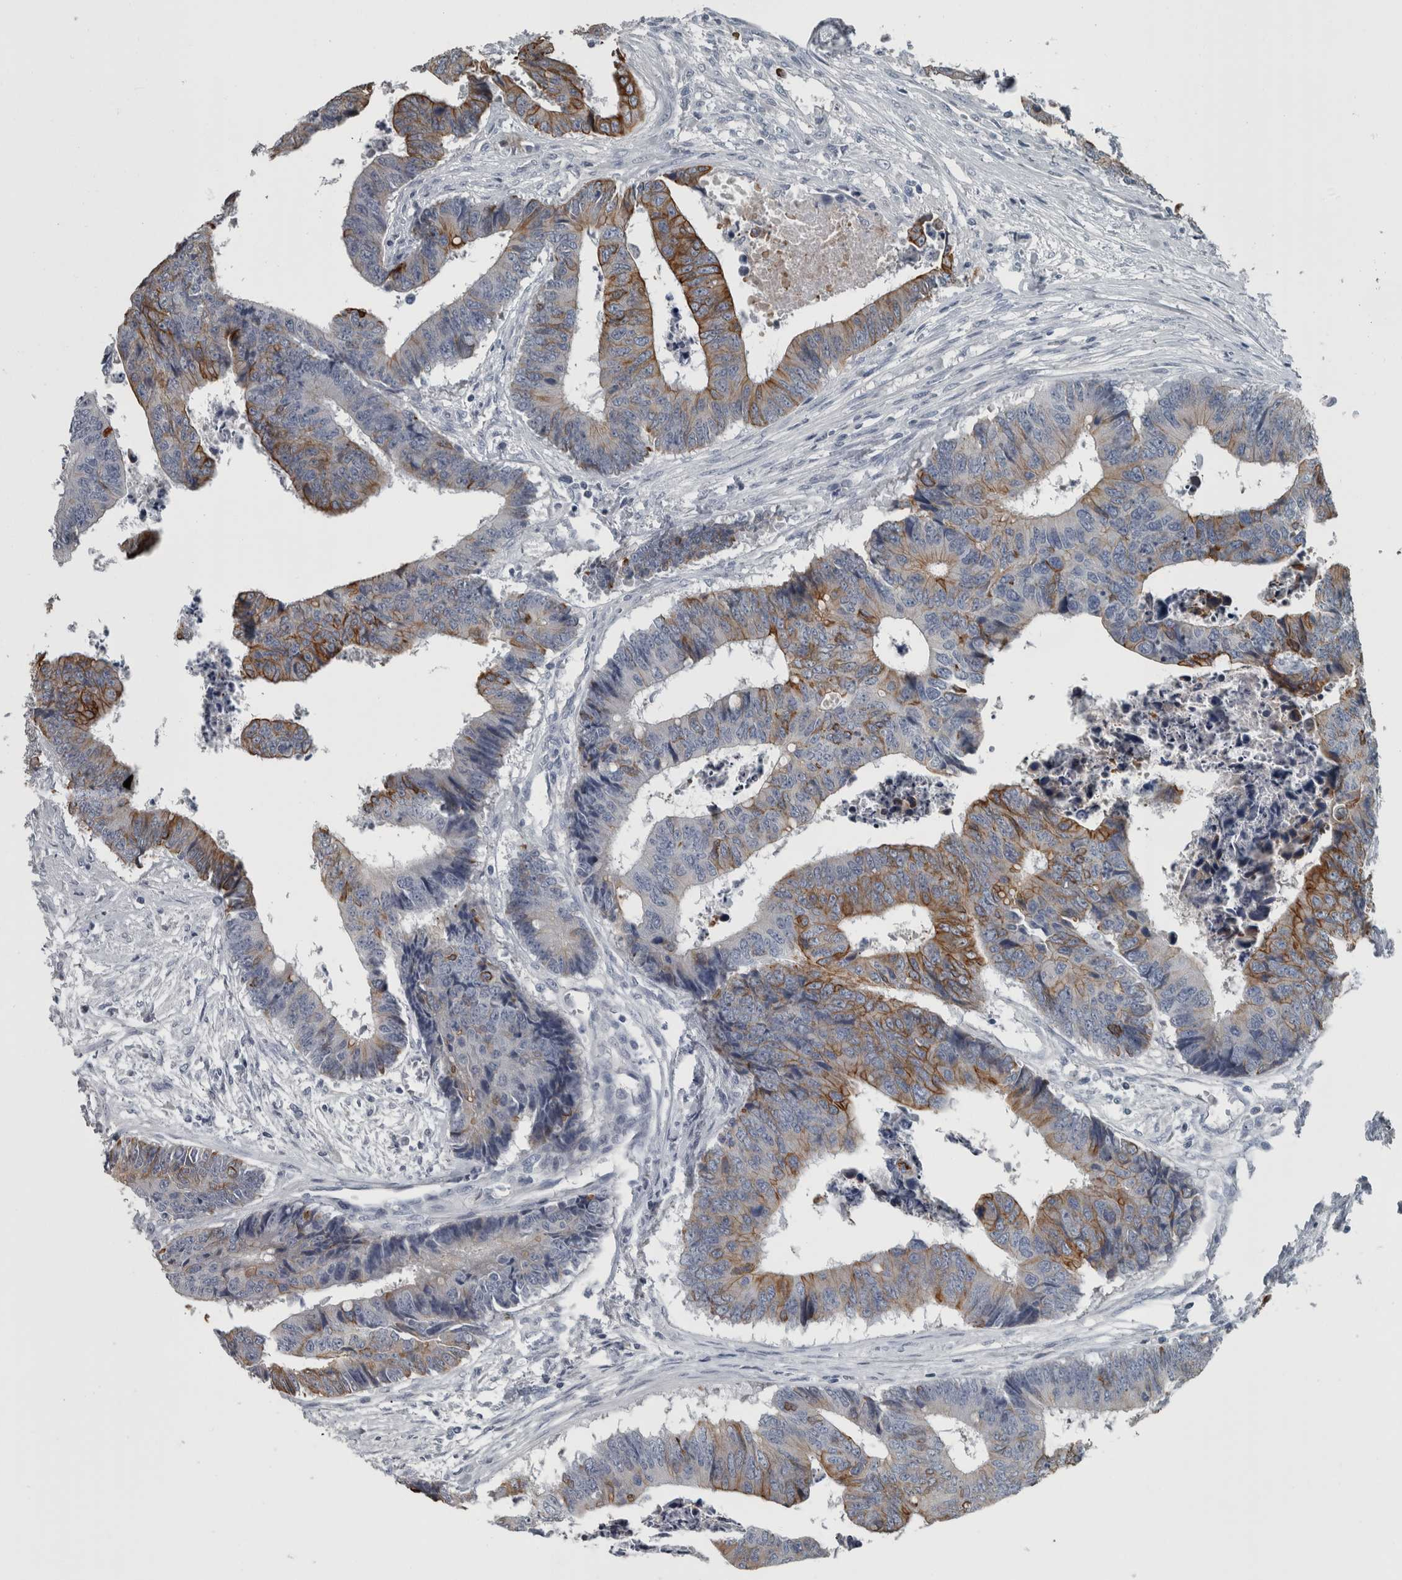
{"staining": {"intensity": "strong", "quantity": "<25%", "location": "cytoplasmic/membranous"}, "tissue": "colorectal cancer", "cell_type": "Tumor cells", "image_type": "cancer", "snomed": [{"axis": "morphology", "description": "Adenocarcinoma, NOS"}, {"axis": "topography", "description": "Rectum"}], "caption": "Immunohistochemistry (IHC) image of human adenocarcinoma (colorectal) stained for a protein (brown), which exhibits medium levels of strong cytoplasmic/membranous staining in approximately <25% of tumor cells.", "gene": "KRT20", "patient": {"sex": "male", "age": 84}}